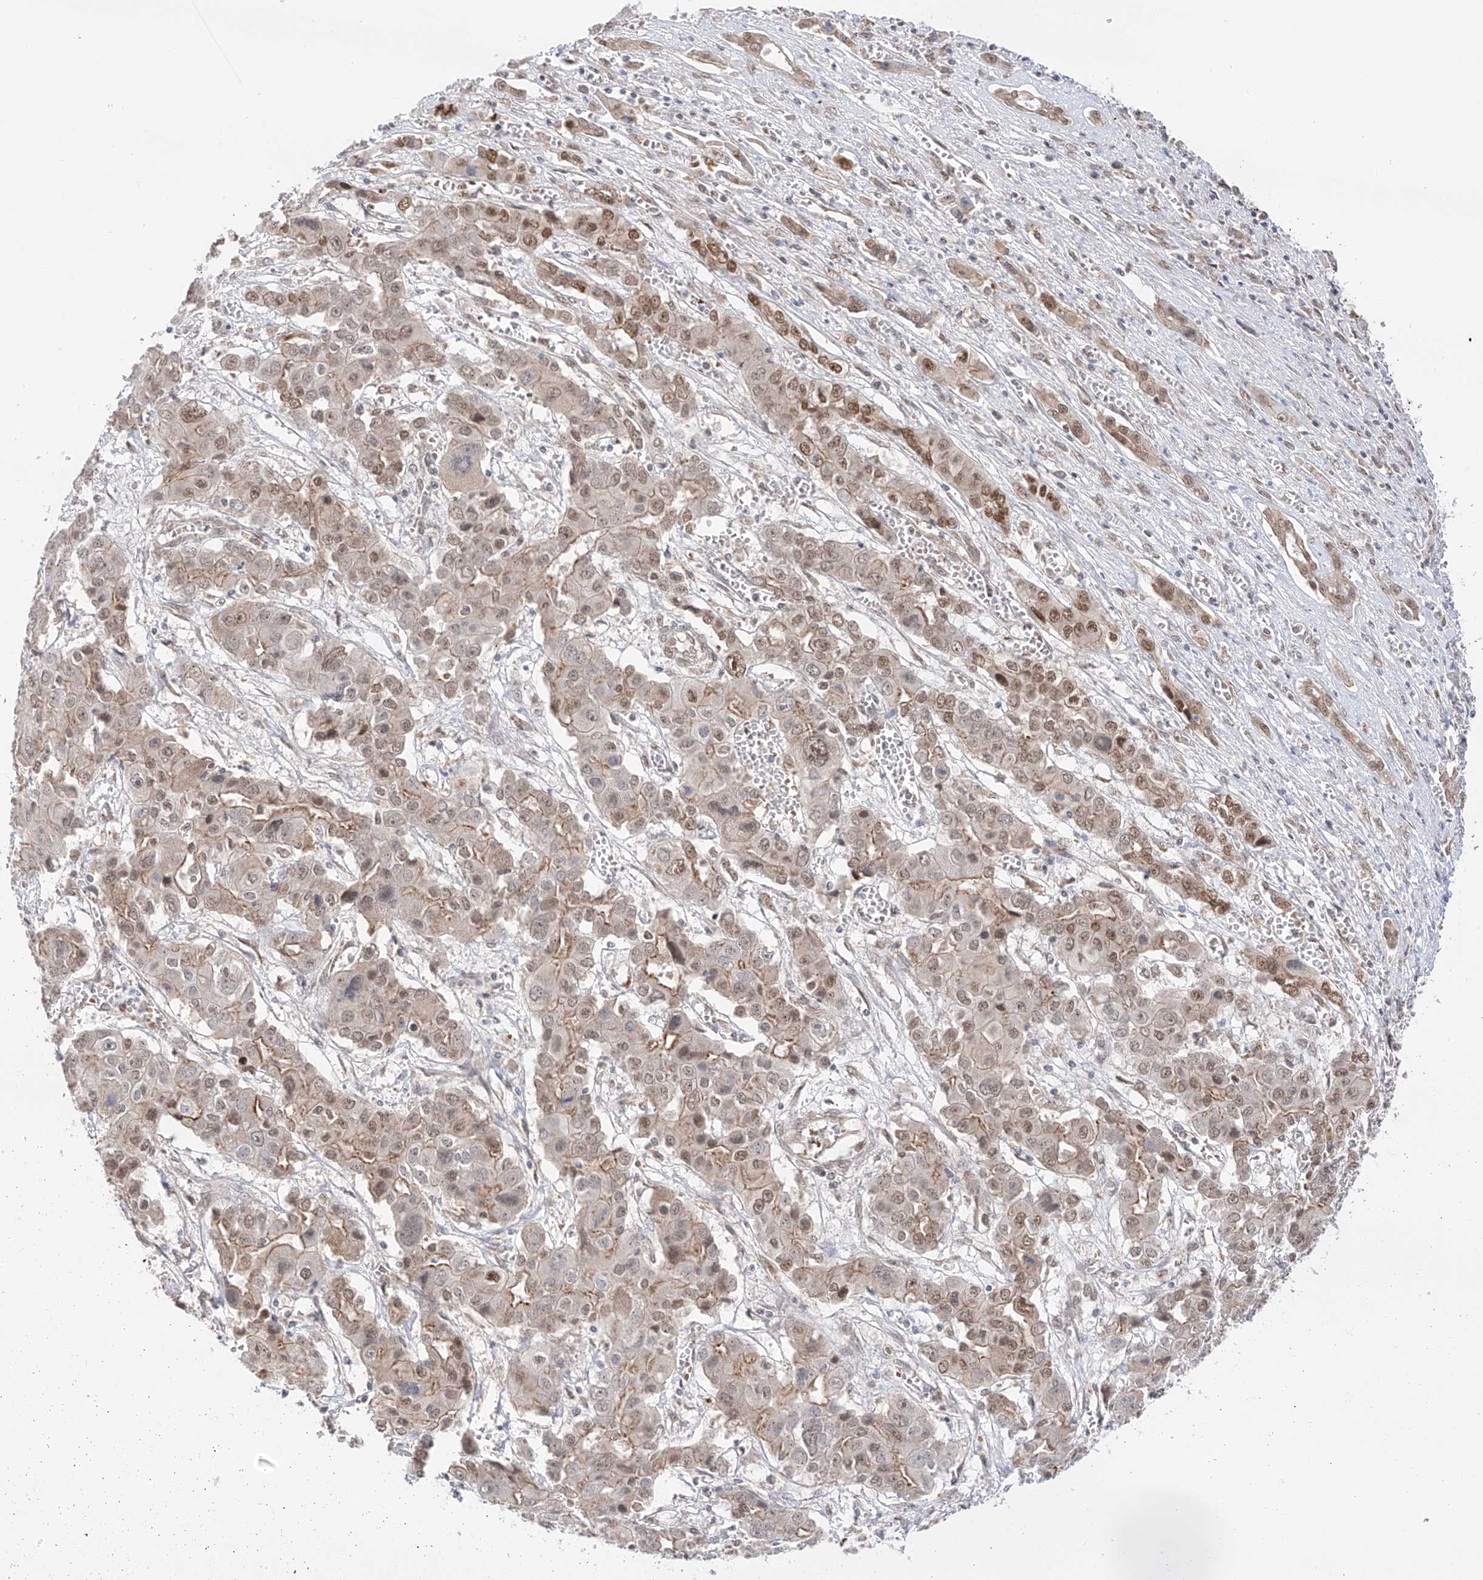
{"staining": {"intensity": "moderate", "quantity": ">75%", "location": "cytoplasmic/membranous,nuclear"}, "tissue": "liver cancer", "cell_type": "Tumor cells", "image_type": "cancer", "snomed": [{"axis": "morphology", "description": "Cholangiocarcinoma"}, {"axis": "topography", "description": "Liver"}], "caption": "A brown stain highlights moderate cytoplasmic/membranous and nuclear staining of a protein in human cholangiocarcinoma (liver) tumor cells.", "gene": "POGK", "patient": {"sex": "male", "age": 67}}